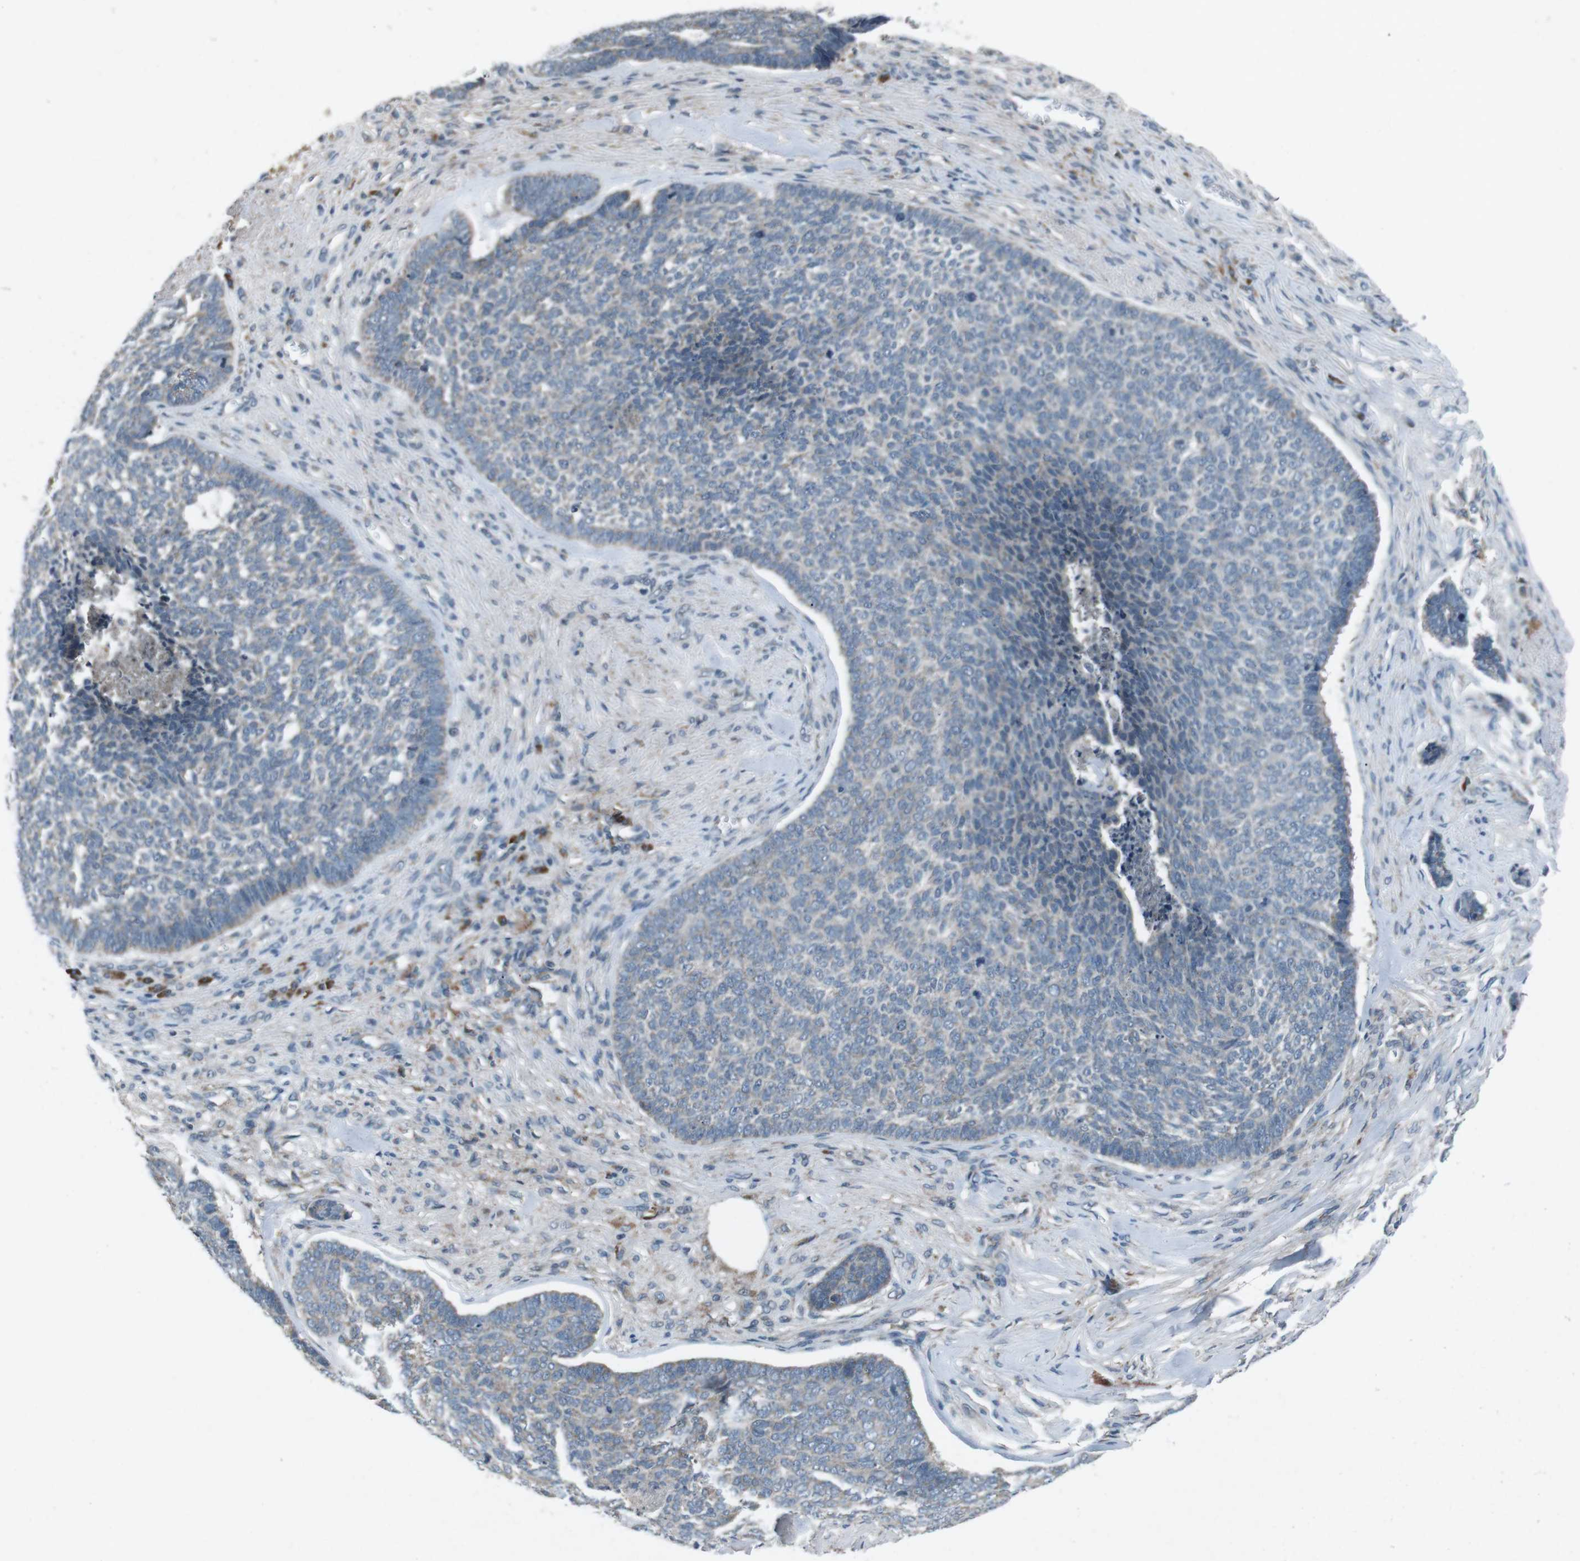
{"staining": {"intensity": "weak", "quantity": "<25%", "location": "cytoplasmic/membranous"}, "tissue": "skin cancer", "cell_type": "Tumor cells", "image_type": "cancer", "snomed": [{"axis": "morphology", "description": "Basal cell carcinoma"}, {"axis": "topography", "description": "Skin"}], "caption": "A histopathology image of human skin cancer (basal cell carcinoma) is negative for staining in tumor cells.", "gene": "CDK16", "patient": {"sex": "male", "age": 84}}